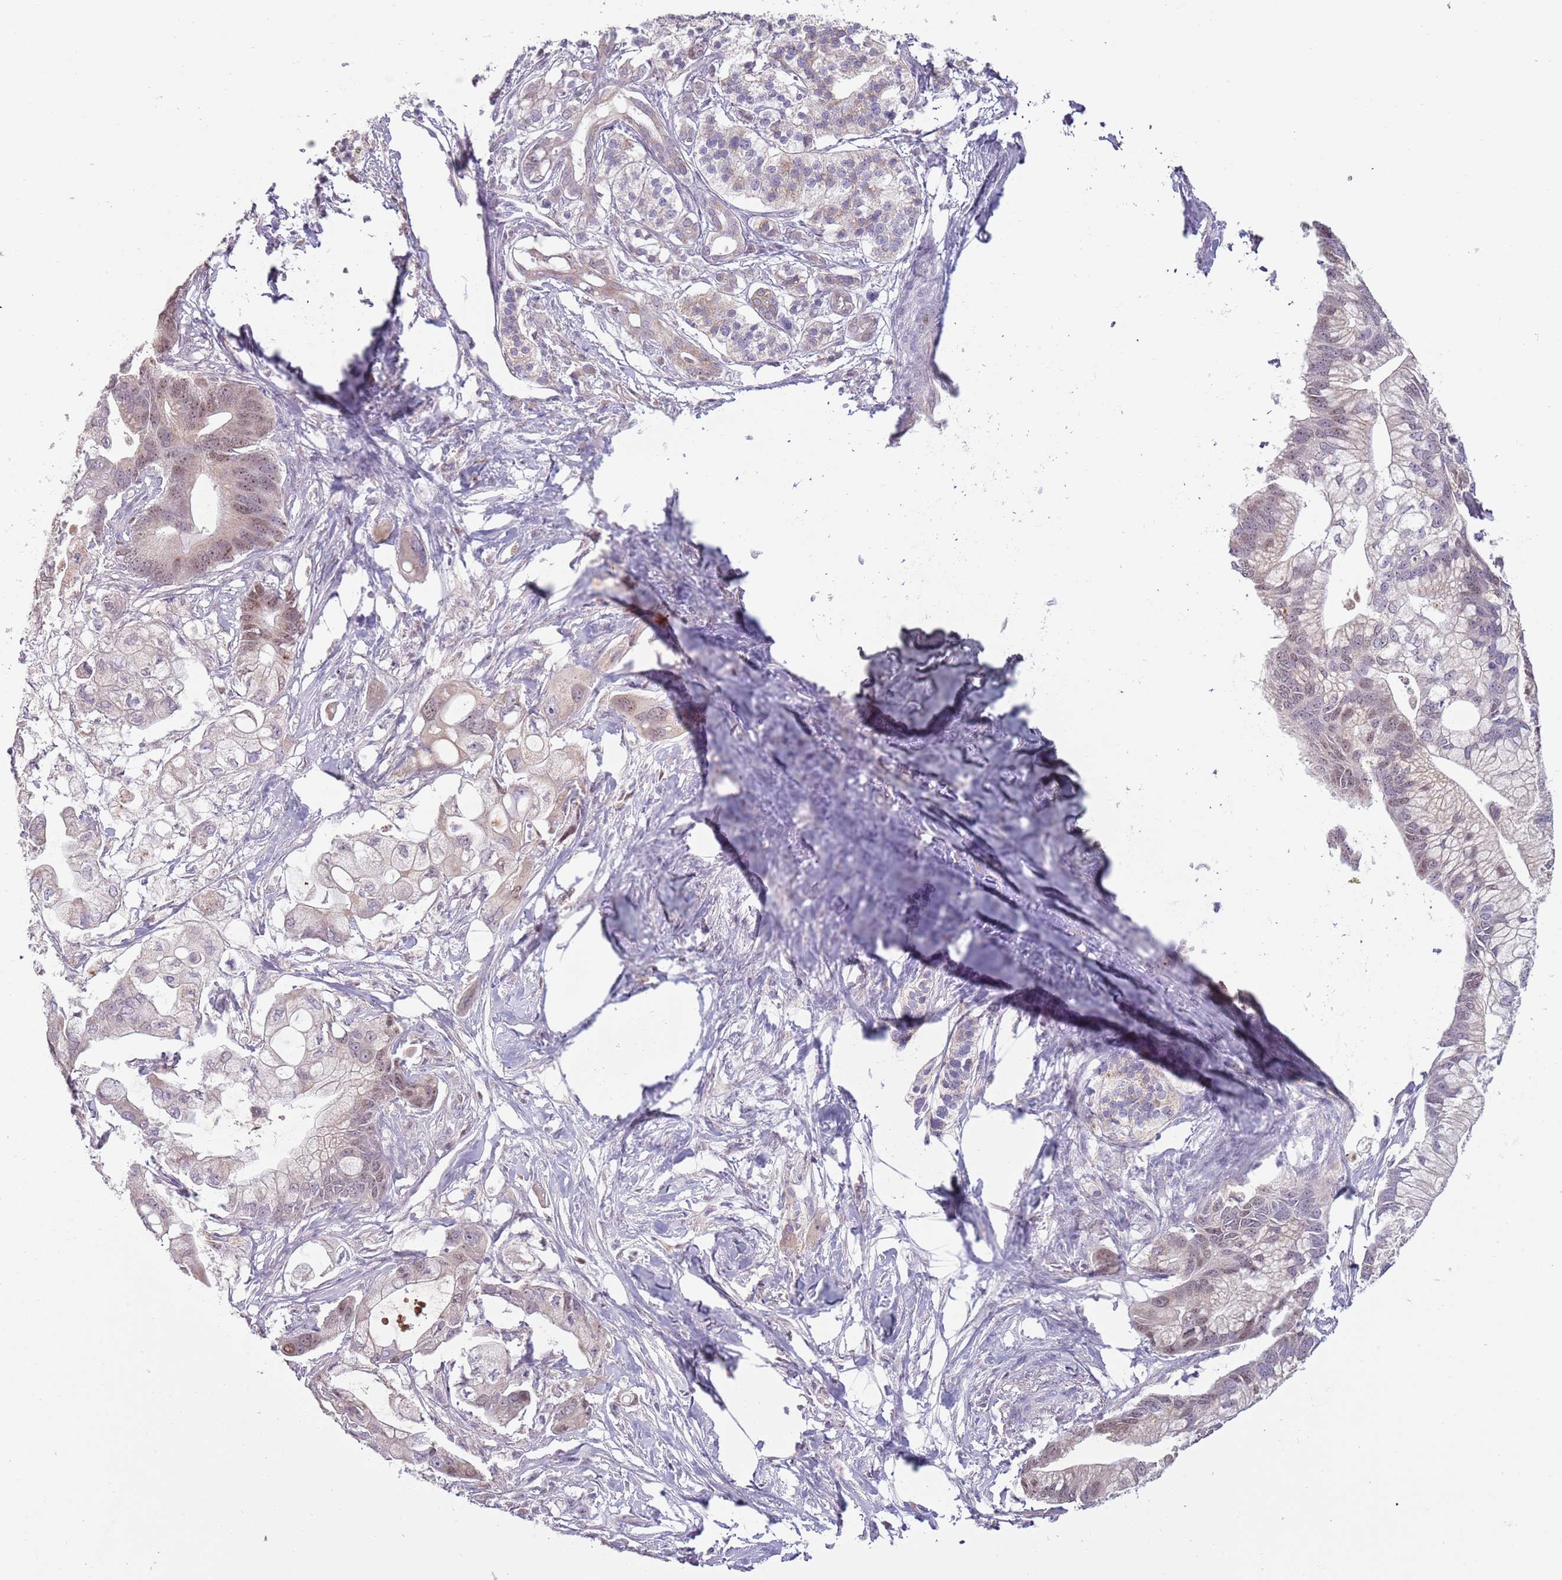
{"staining": {"intensity": "moderate", "quantity": "<25%", "location": "nuclear"}, "tissue": "pancreatic cancer", "cell_type": "Tumor cells", "image_type": "cancer", "snomed": [{"axis": "morphology", "description": "Adenocarcinoma, NOS"}, {"axis": "topography", "description": "Pancreas"}], "caption": "Brown immunohistochemical staining in human adenocarcinoma (pancreatic) displays moderate nuclear staining in about <25% of tumor cells. (DAB = brown stain, brightfield microscopy at high magnification).", "gene": "SYS1", "patient": {"sex": "male", "age": 68}}